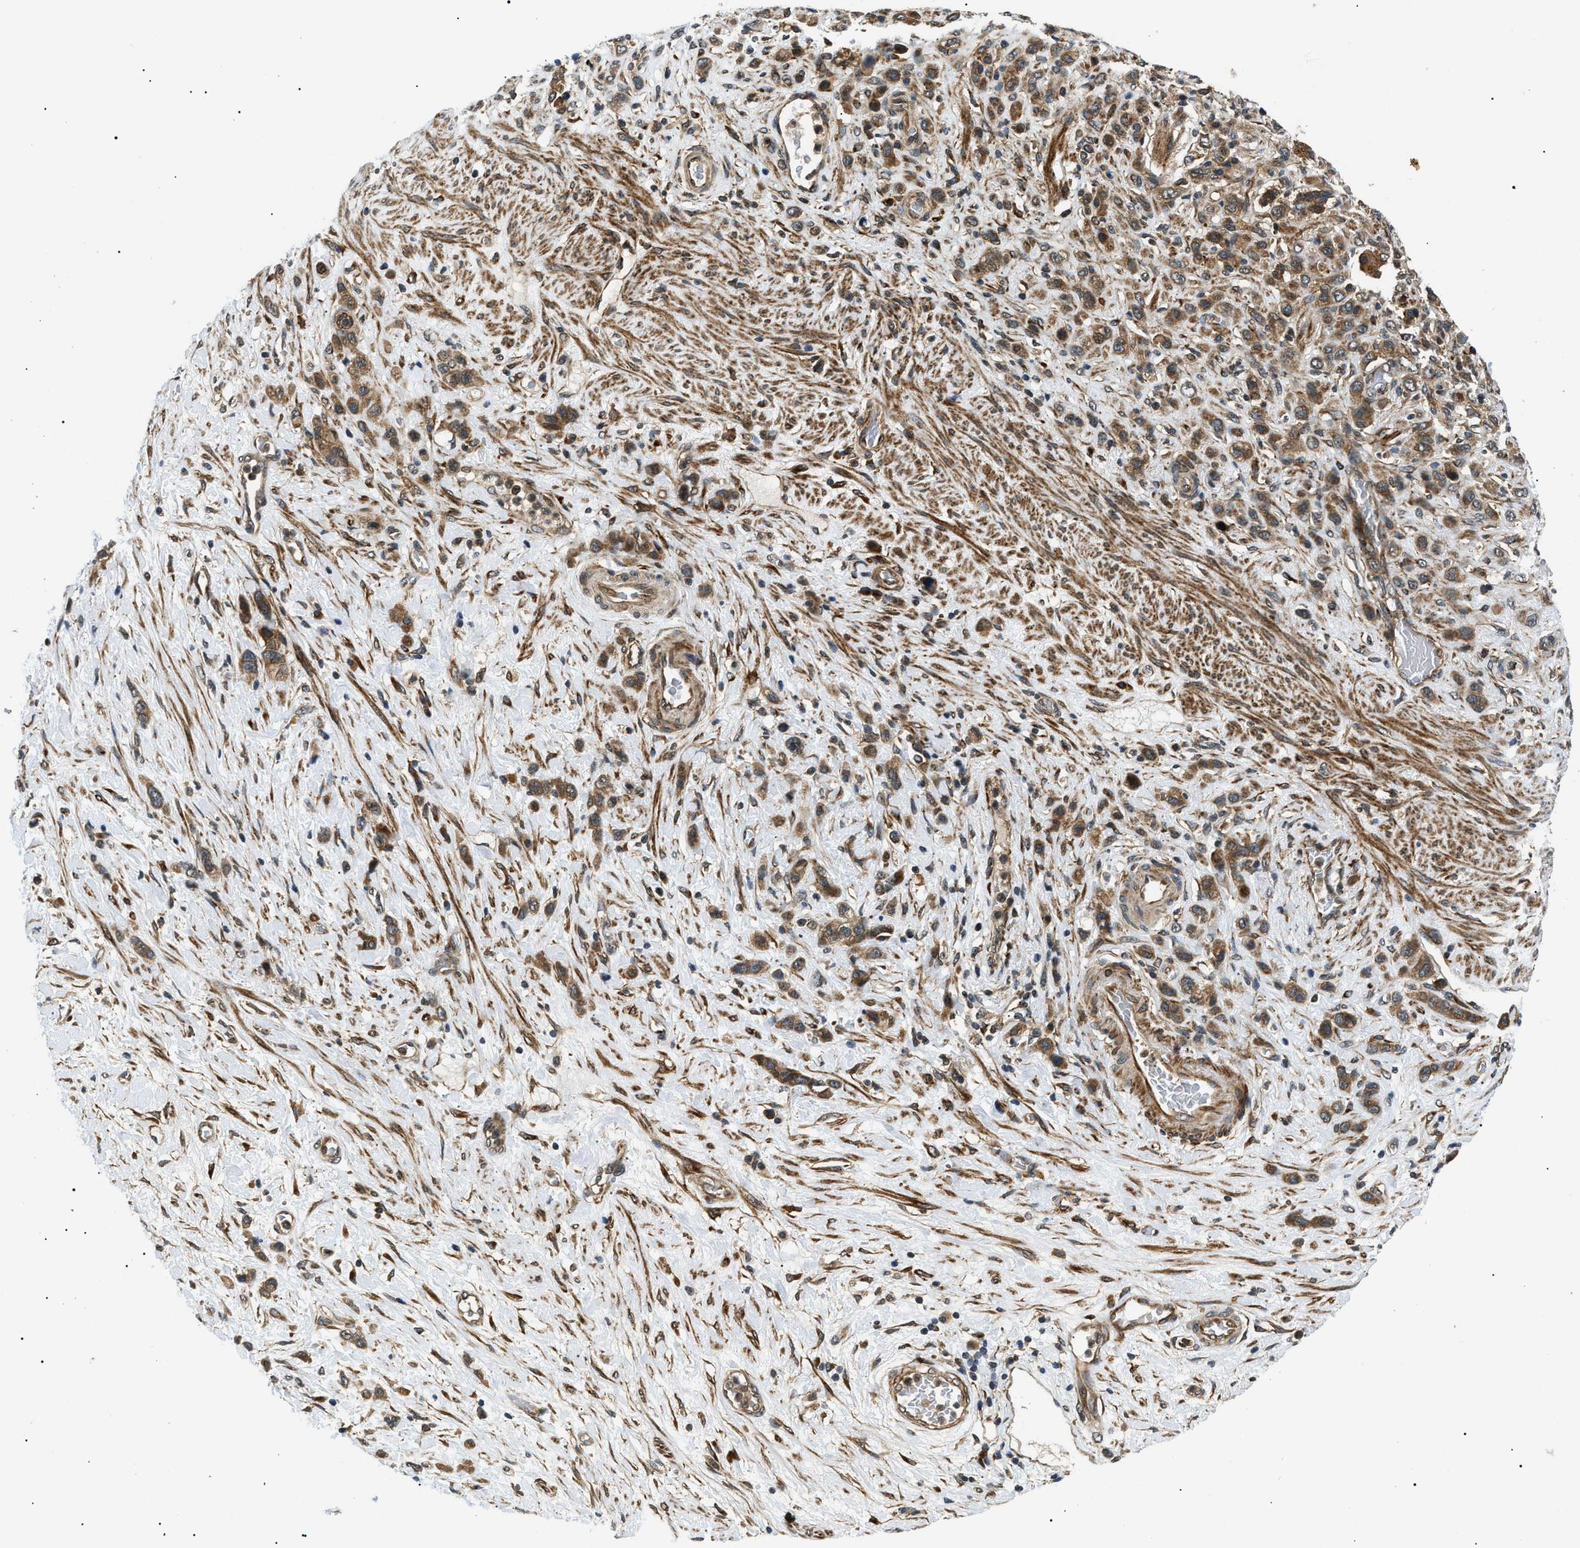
{"staining": {"intensity": "moderate", "quantity": ">75%", "location": "cytoplasmic/membranous"}, "tissue": "stomach cancer", "cell_type": "Tumor cells", "image_type": "cancer", "snomed": [{"axis": "morphology", "description": "Adenocarcinoma, NOS"}, {"axis": "morphology", "description": "Adenocarcinoma, High grade"}, {"axis": "topography", "description": "Stomach, upper"}, {"axis": "topography", "description": "Stomach, lower"}], "caption": "High-grade adenocarcinoma (stomach) was stained to show a protein in brown. There is medium levels of moderate cytoplasmic/membranous positivity in about >75% of tumor cells.", "gene": "ATP6AP1", "patient": {"sex": "female", "age": 65}}